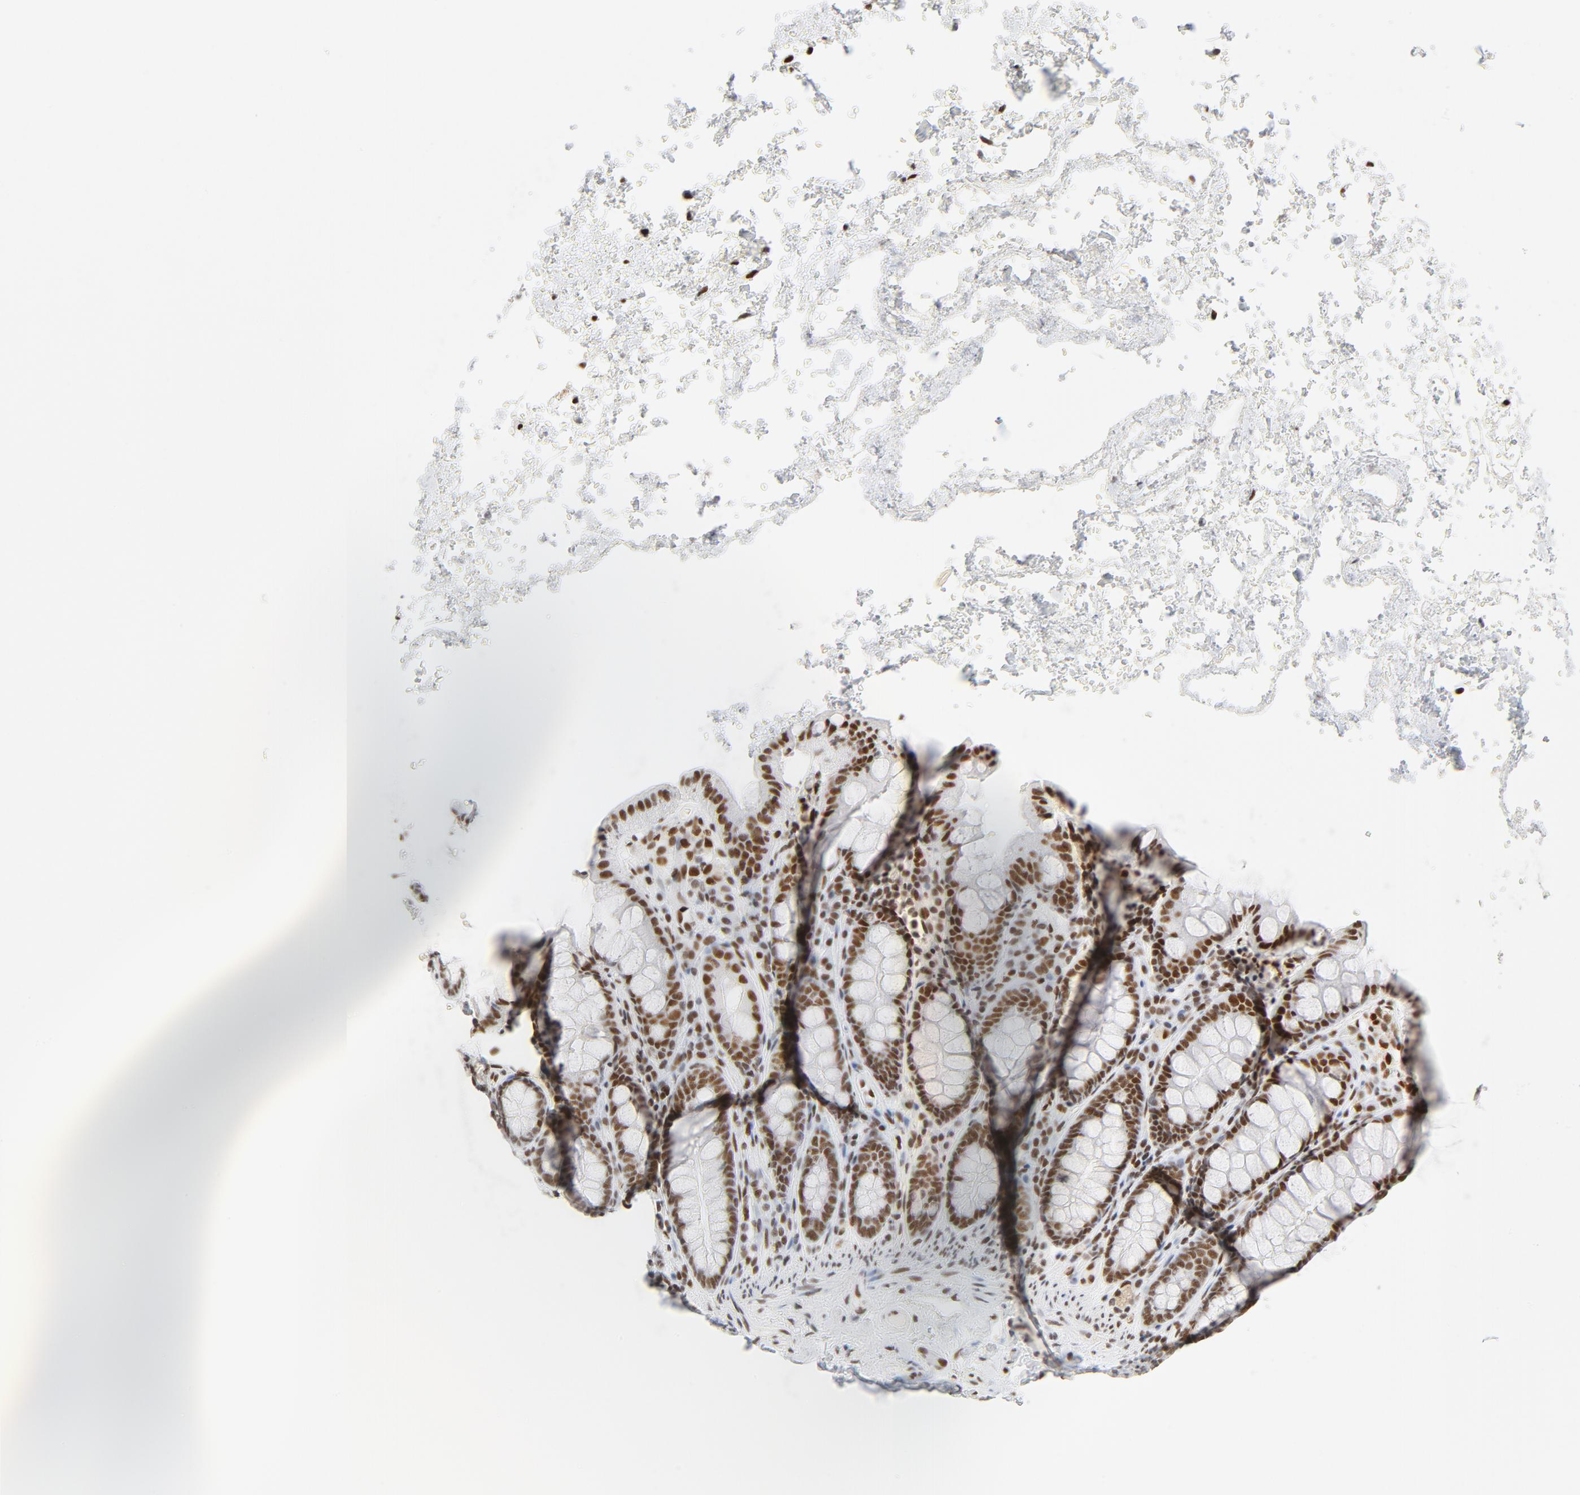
{"staining": {"intensity": "moderate", "quantity": ">75%", "location": "nuclear"}, "tissue": "colon", "cell_type": "Endothelial cells", "image_type": "normal", "snomed": [{"axis": "morphology", "description": "Normal tissue, NOS"}, {"axis": "topography", "description": "Colon"}], "caption": "Immunohistochemical staining of unremarkable colon displays >75% levels of moderate nuclear protein positivity in approximately >75% of endothelial cells.", "gene": "GTF2H1", "patient": {"sex": "female", "age": 61}}